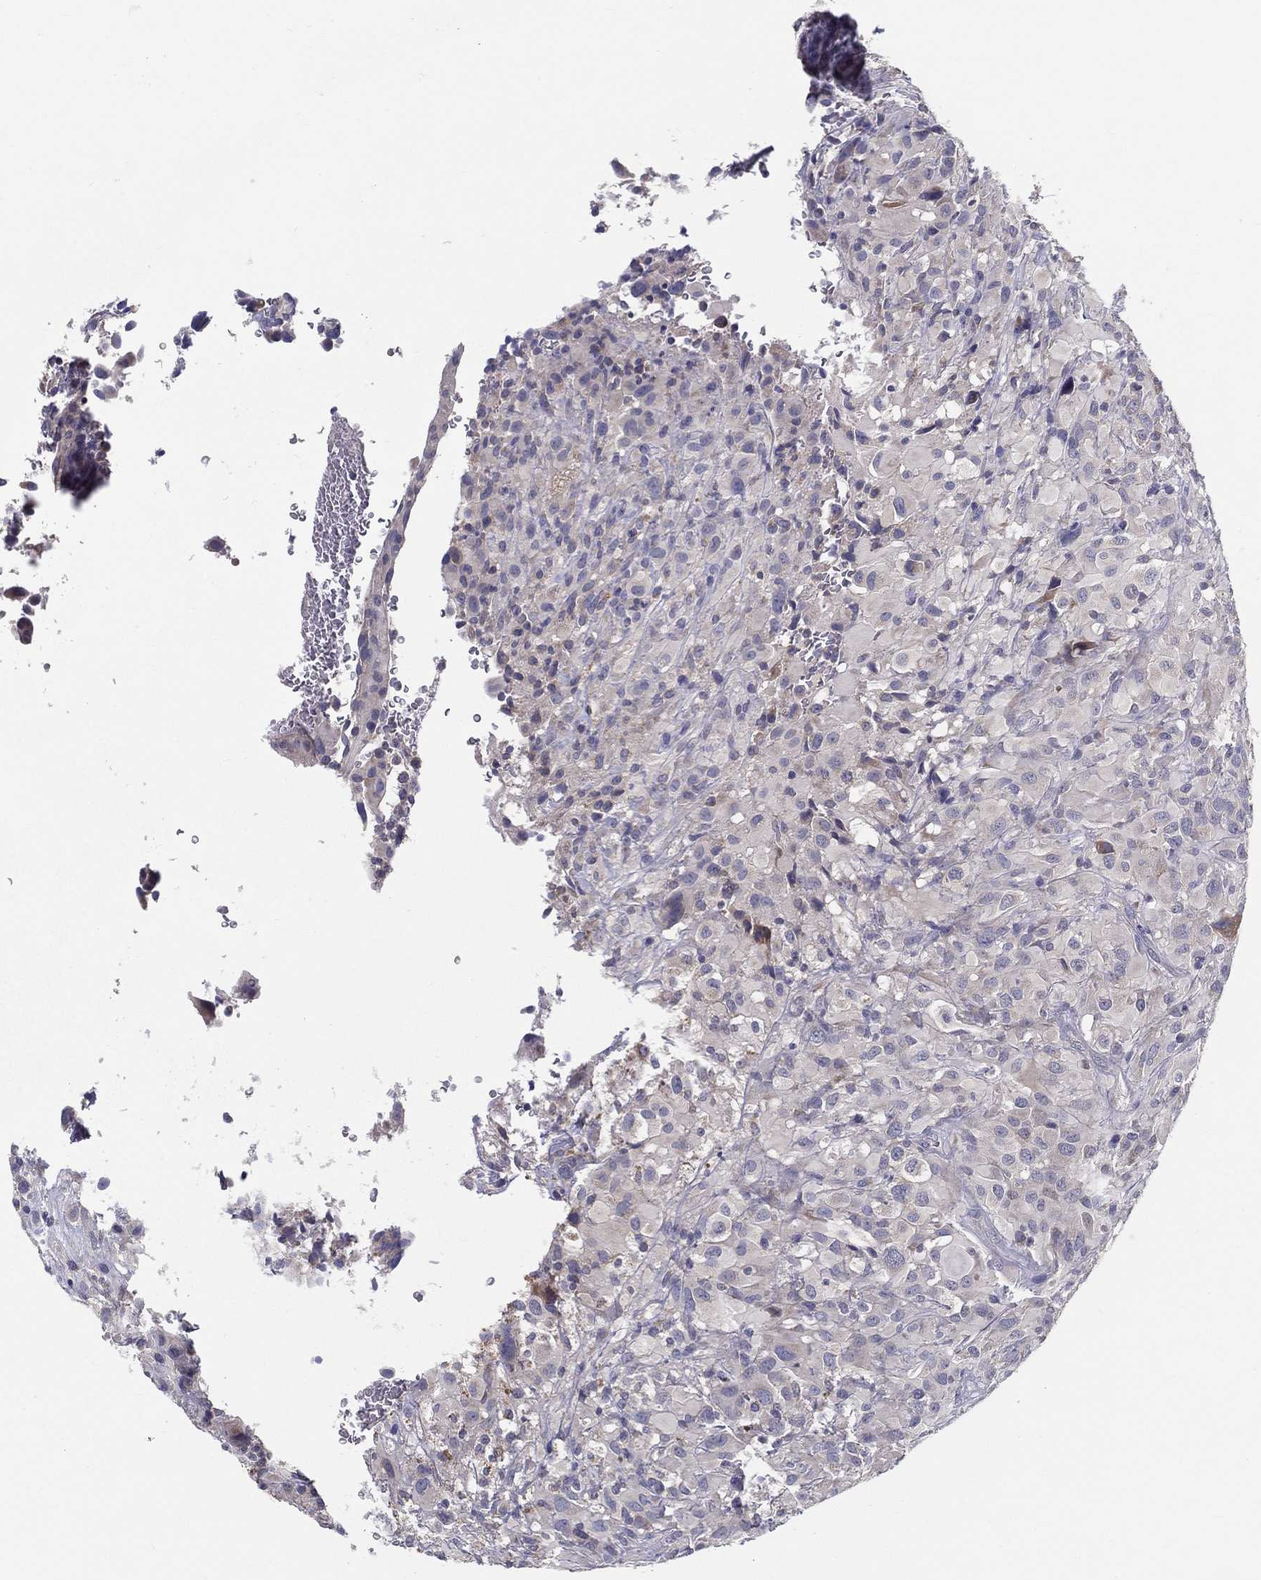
{"staining": {"intensity": "negative", "quantity": "none", "location": "none"}, "tissue": "glioma", "cell_type": "Tumor cells", "image_type": "cancer", "snomed": [{"axis": "morphology", "description": "Glioma, malignant, High grade"}, {"axis": "topography", "description": "Cerebral cortex"}], "caption": "High magnification brightfield microscopy of high-grade glioma (malignant) stained with DAB (3,3'-diaminobenzidine) (brown) and counterstained with hematoxylin (blue): tumor cells show no significant expression.", "gene": "PCSK1", "patient": {"sex": "male", "age": 35}}